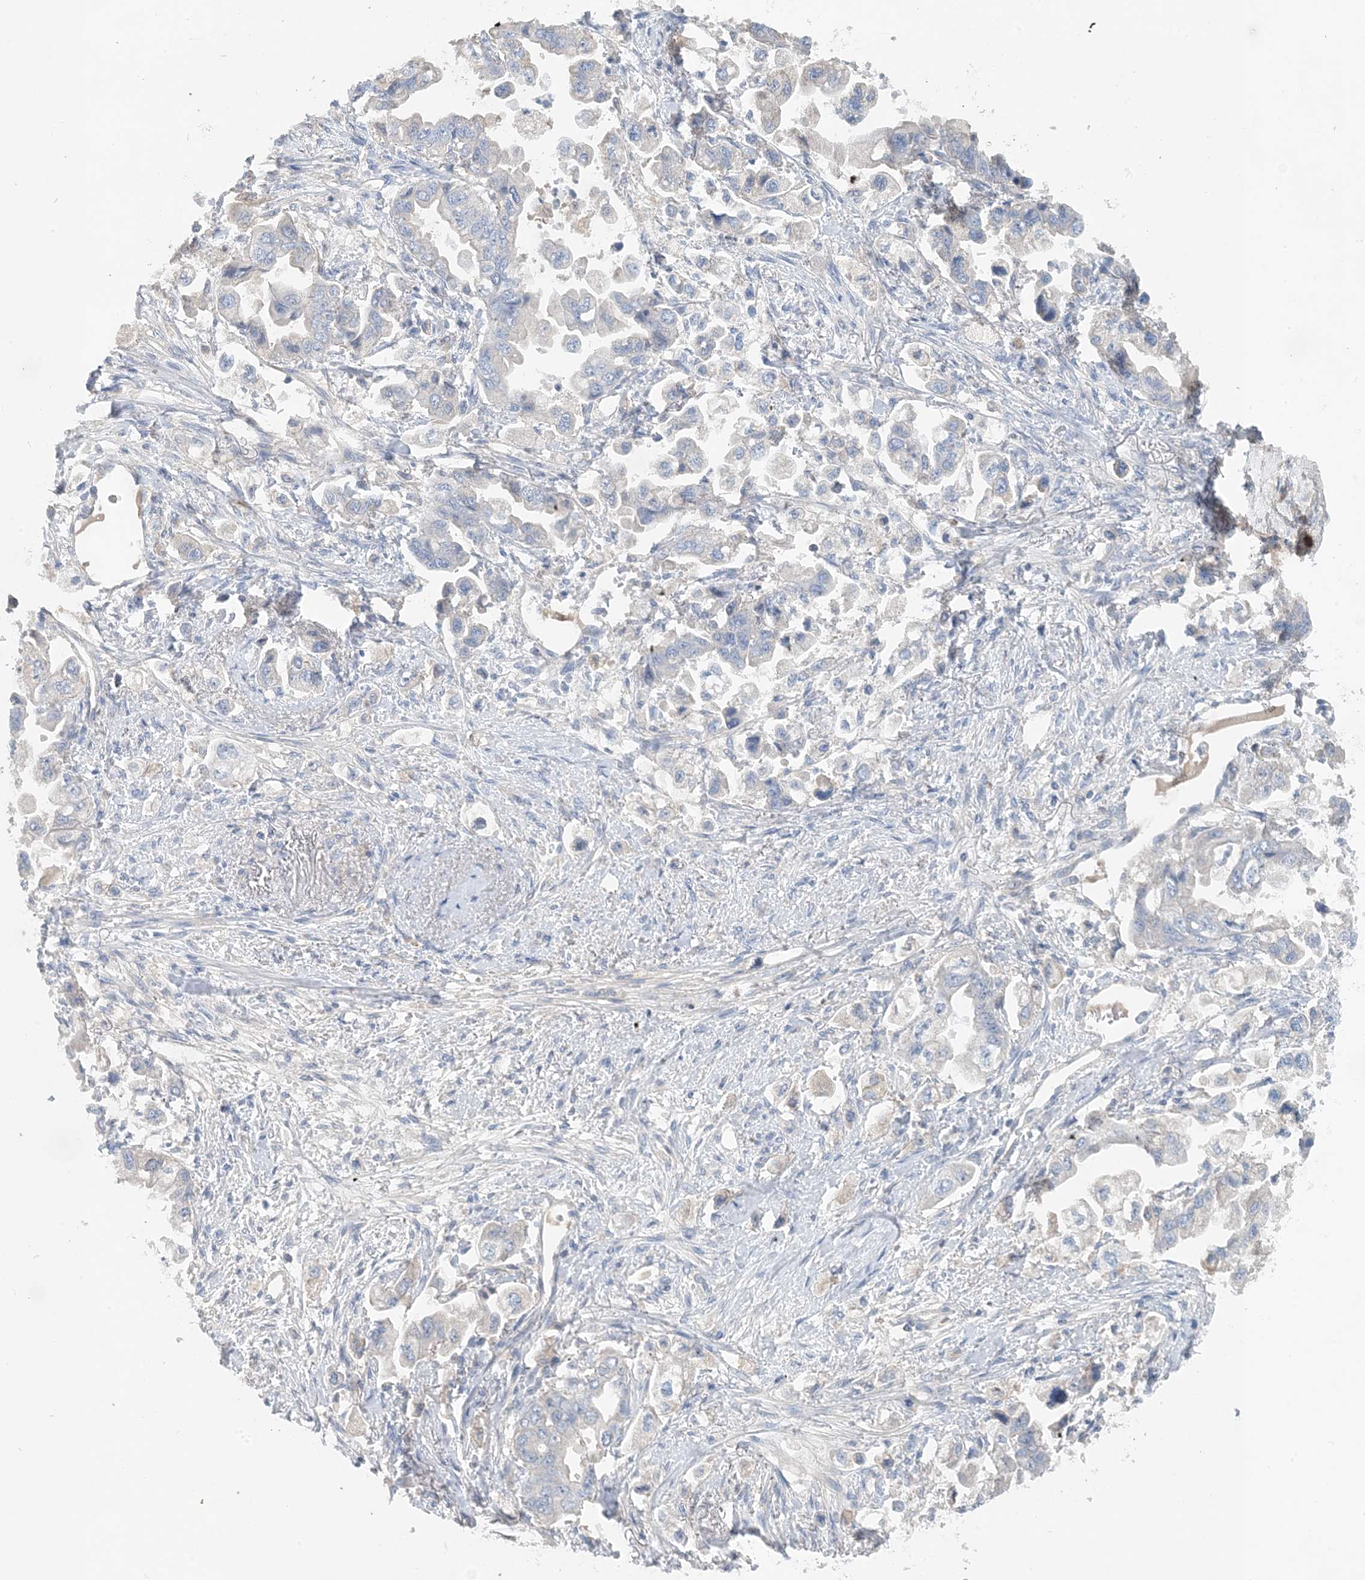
{"staining": {"intensity": "negative", "quantity": "none", "location": "none"}, "tissue": "stomach cancer", "cell_type": "Tumor cells", "image_type": "cancer", "snomed": [{"axis": "morphology", "description": "Adenocarcinoma, NOS"}, {"axis": "topography", "description": "Stomach"}], "caption": "Immunohistochemistry micrograph of neoplastic tissue: human stomach cancer (adenocarcinoma) stained with DAB shows no significant protein staining in tumor cells.", "gene": "CTRL", "patient": {"sex": "male", "age": 62}}